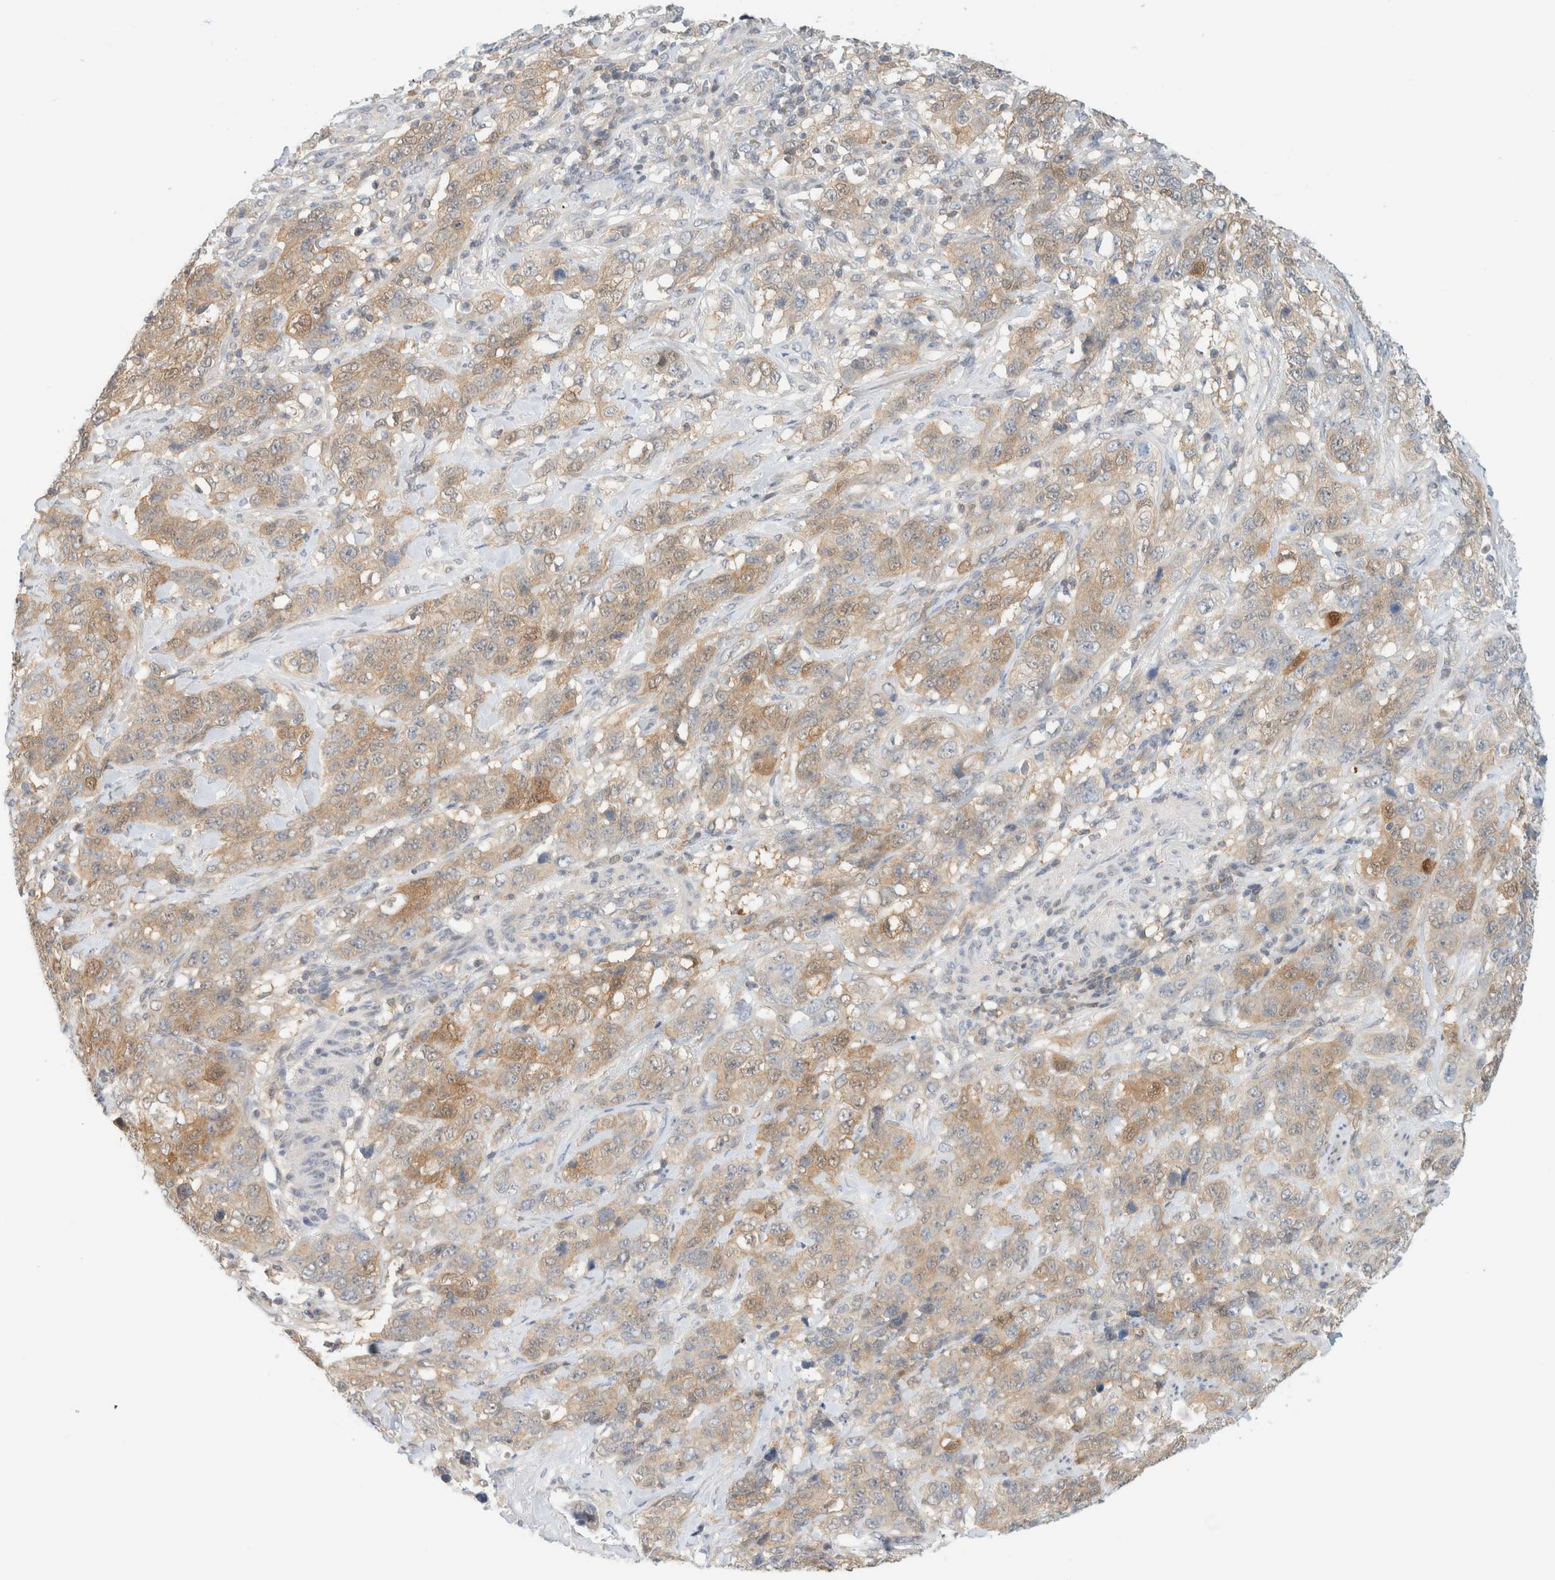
{"staining": {"intensity": "weak", "quantity": ">75%", "location": "cytoplasmic/membranous"}, "tissue": "stomach cancer", "cell_type": "Tumor cells", "image_type": "cancer", "snomed": [{"axis": "morphology", "description": "Adenocarcinoma, NOS"}, {"axis": "topography", "description": "Stomach"}], "caption": "Stomach cancer (adenocarcinoma) was stained to show a protein in brown. There is low levels of weak cytoplasmic/membranous expression in about >75% of tumor cells.", "gene": "PCYT2", "patient": {"sex": "male", "age": 48}}